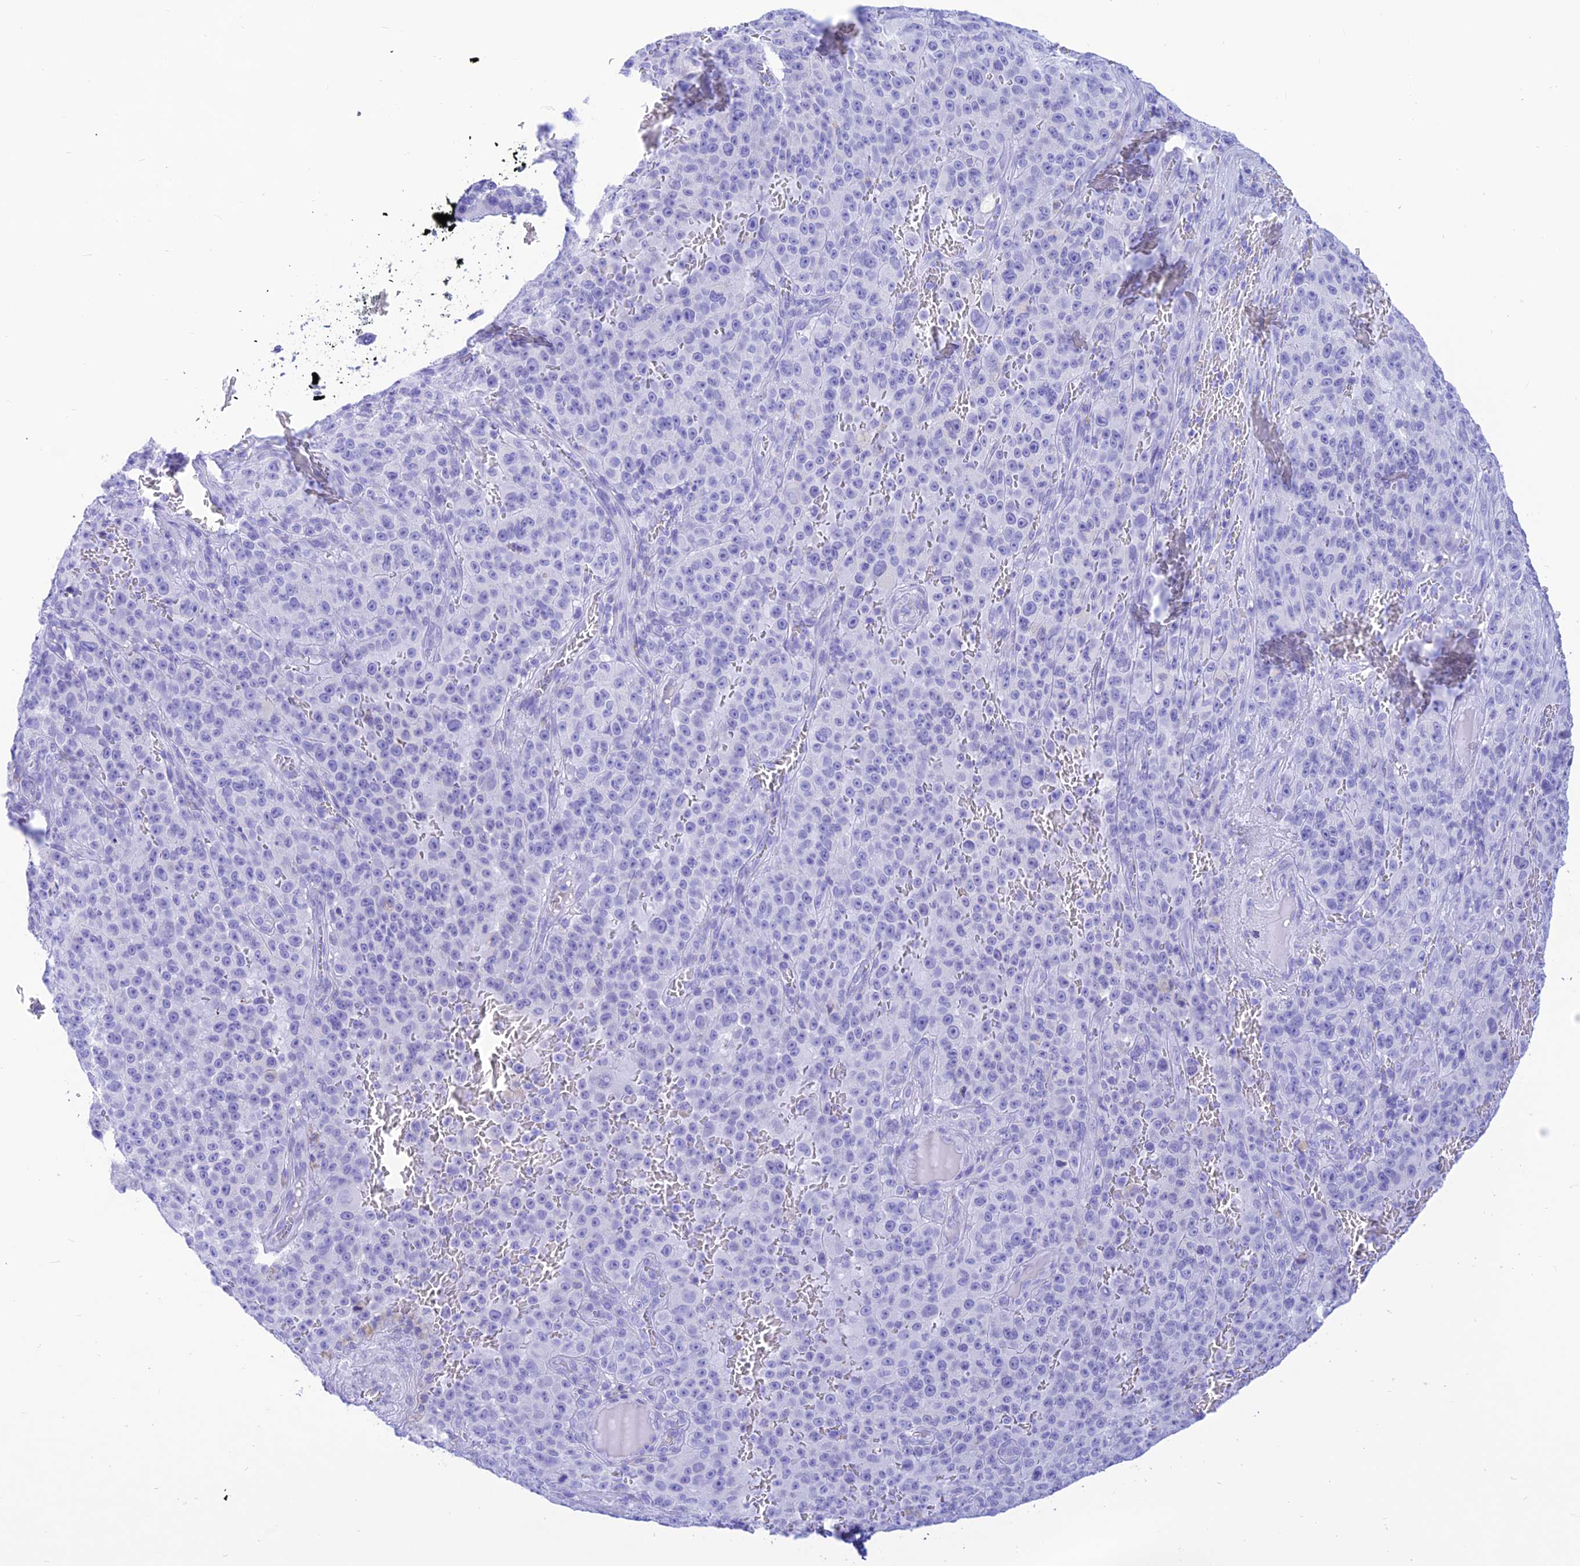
{"staining": {"intensity": "negative", "quantity": "none", "location": "none"}, "tissue": "melanoma", "cell_type": "Tumor cells", "image_type": "cancer", "snomed": [{"axis": "morphology", "description": "Malignant melanoma, NOS"}, {"axis": "topography", "description": "Skin"}], "caption": "Immunohistochemistry (IHC) of malignant melanoma shows no staining in tumor cells. Brightfield microscopy of IHC stained with DAB (brown) and hematoxylin (blue), captured at high magnification.", "gene": "PRNP", "patient": {"sex": "female", "age": 82}}